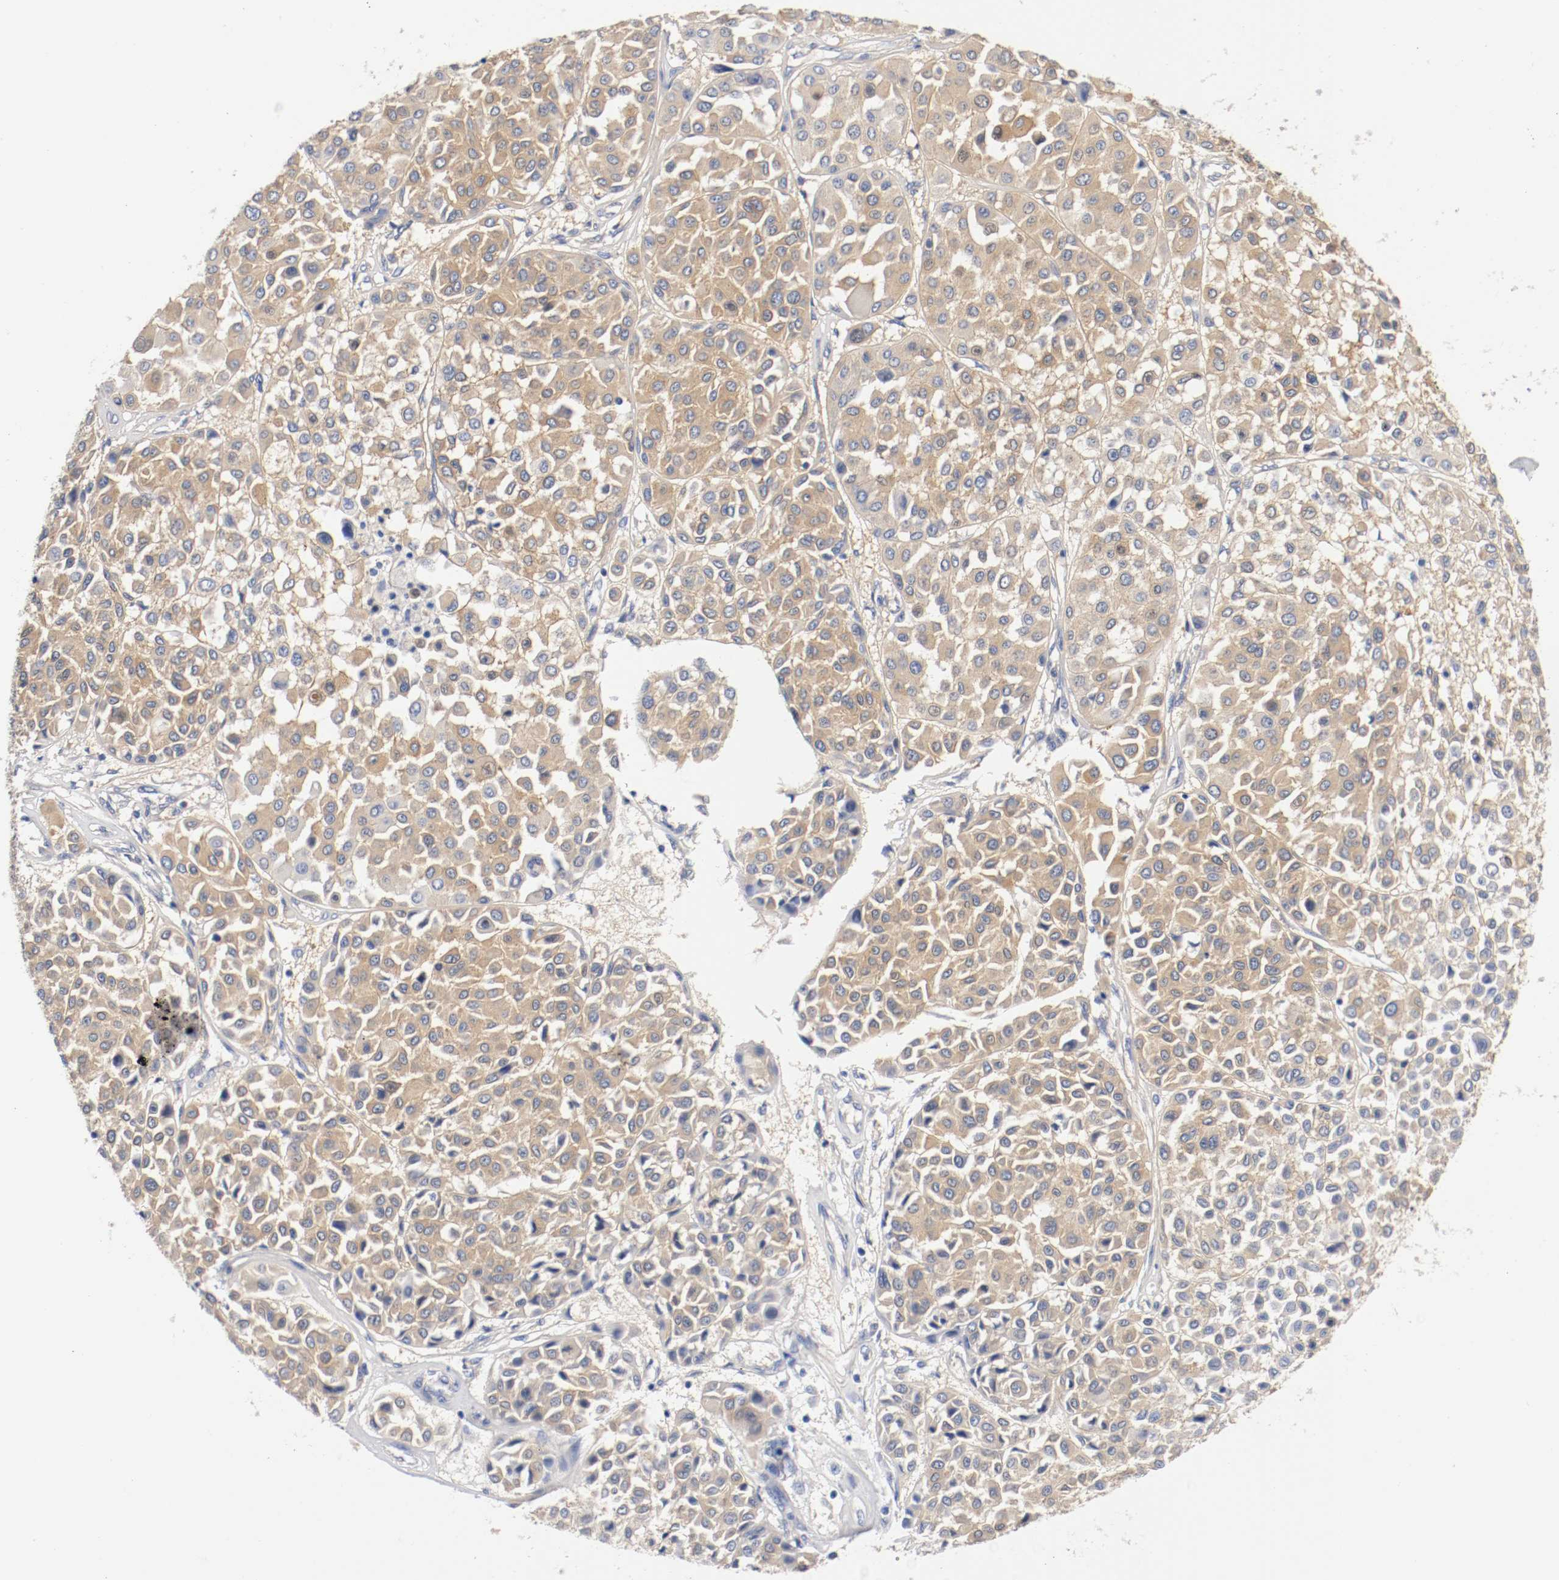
{"staining": {"intensity": "strong", "quantity": ">75%", "location": "cytoplasmic/membranous"}, "tissue": "melanoma", "cell_type": "Tumor cells", "image_type": "cancer", "snomed": [{"axis": "morphology", "description": "Malignant melanoma, Metastatic site"}, {"axis": "topography", "description": "Soft tissue"}], "caption": "The immunohistochemical stain labels strong cytoplasmic/membranous staining in tumor cells of melanoma tissue.", "gene": "HGS", "patient": {"sex": "male", "age": 41}}